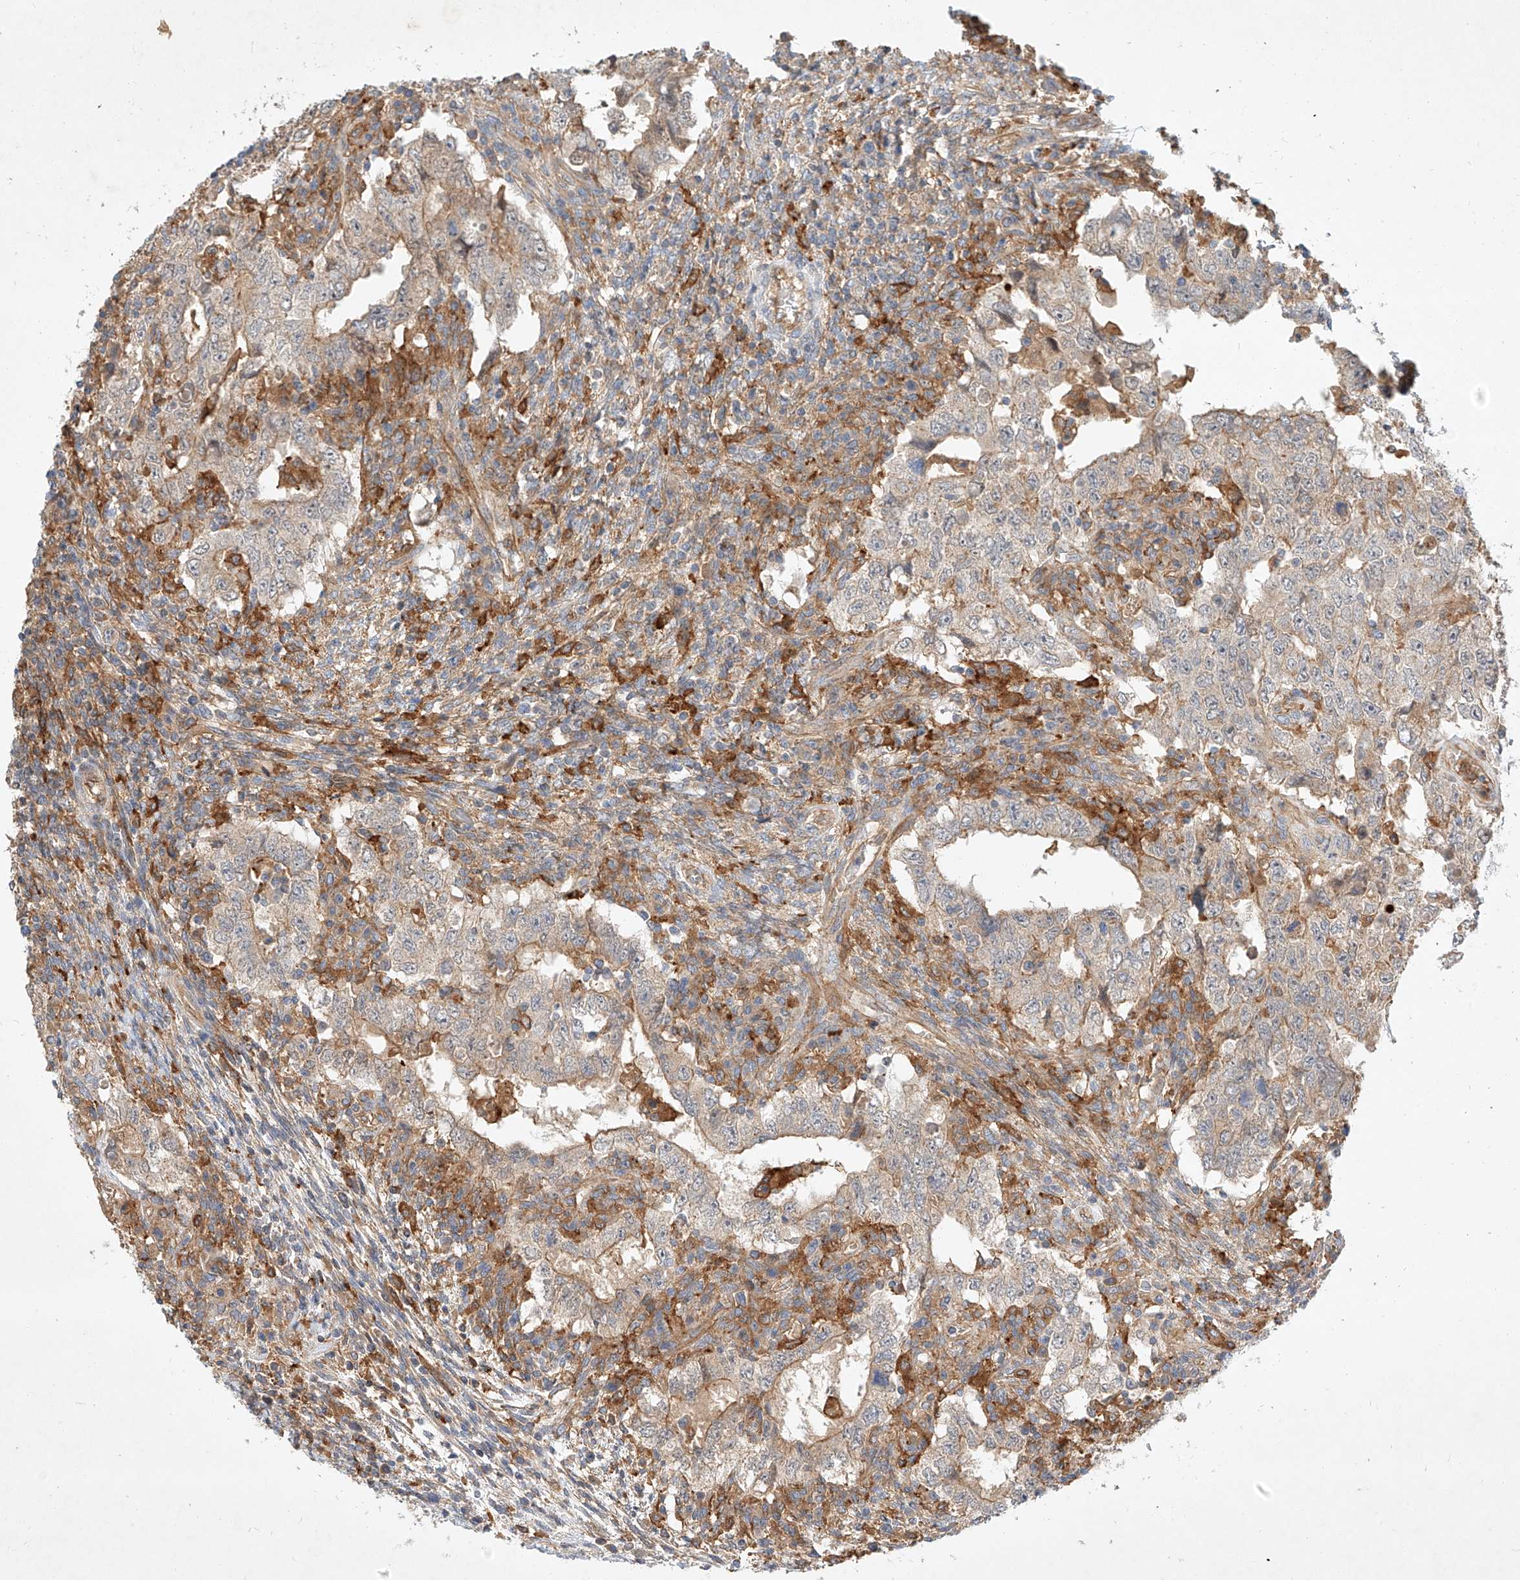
{"staining": {"intensity": "weak", "quantity": "25%-75%", "location": "cytoplasmic/membranous"}, "tissue": "testis cancer", "cell_type": "Tumor cells", "image_type": "cancer", "snomed": [{"axis": "morphology", "description": "Carcinoma, Embryonal, NOS"}, {"axis": "topography", "description": "Testis"}], "caption": "Testis cancer stained with DAB IHC reveals low levels of weak cytoplasmic/membranous staining in approximately 25%-75% of tumor cells. (DAB (3,3'-diaminobenzidine) = brown stain, brightfield microscopy at high magnification).", "gene": "NFAM1", "patient": {"sex": "male", "age": 26}}